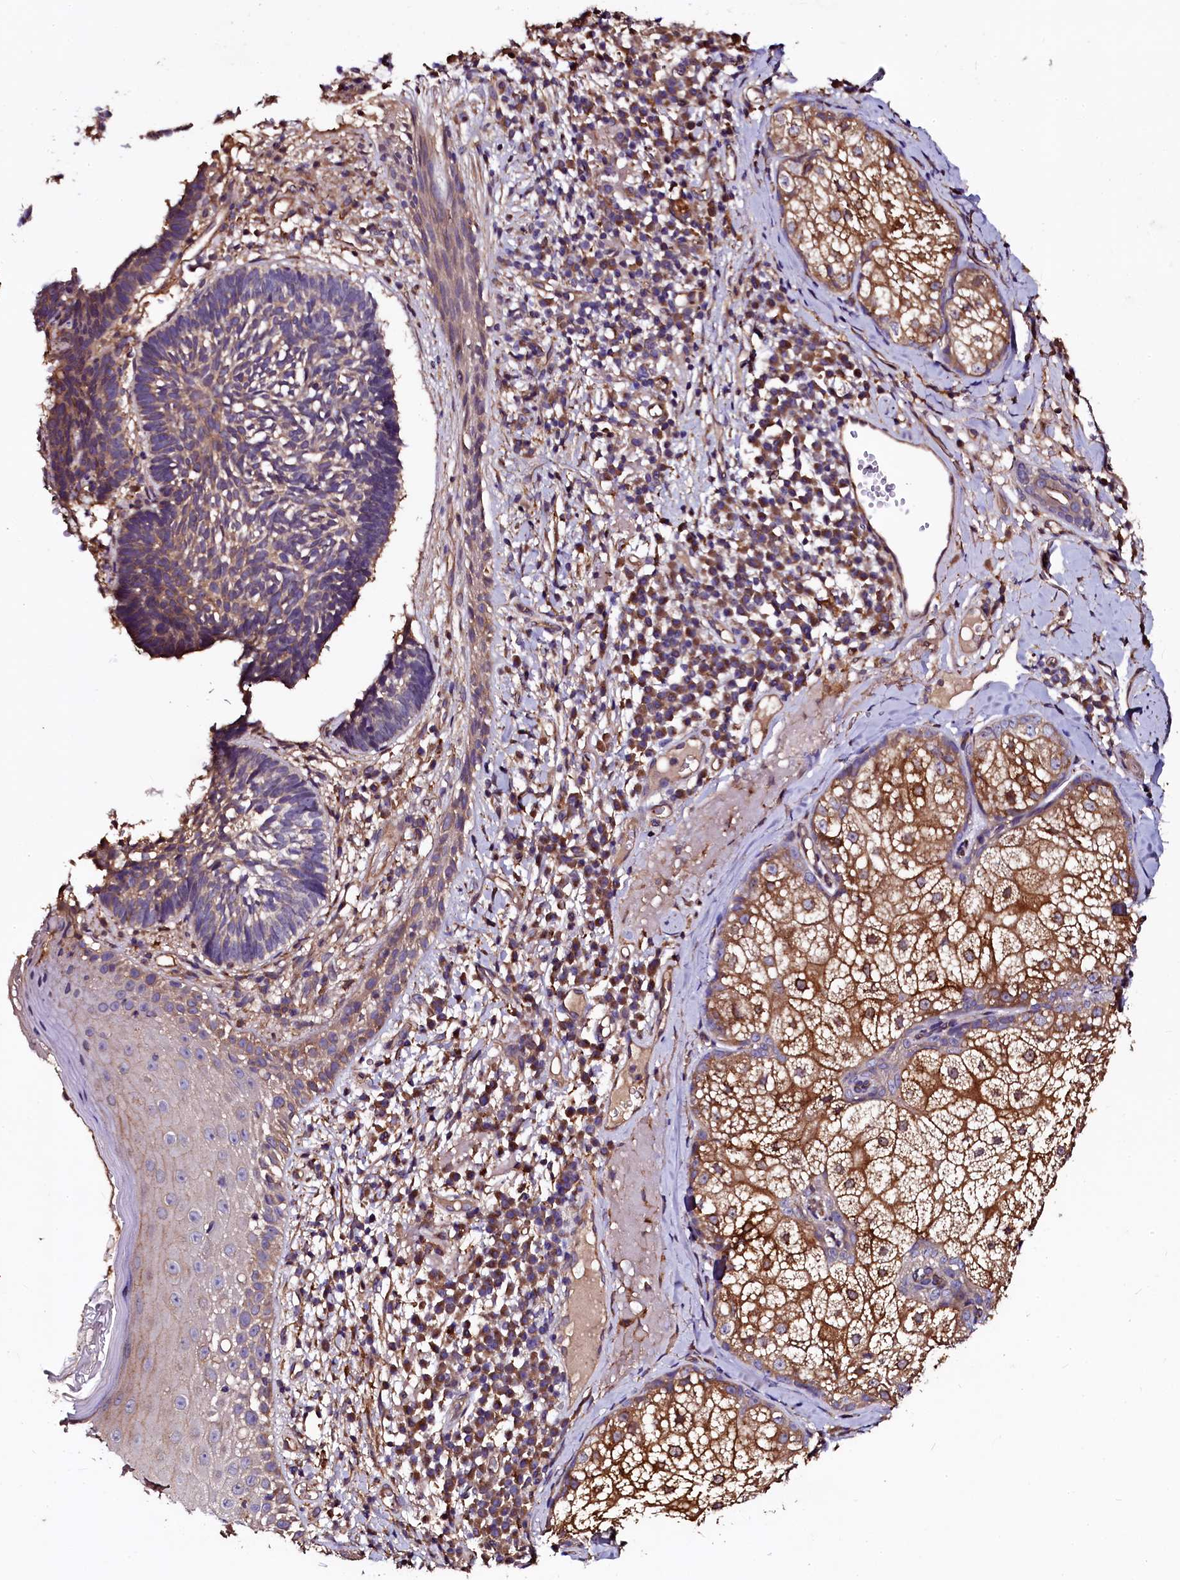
{"staining": {"intensity": "weak", "quantity": "<25%", "location": "cytoplasmic/membranous"}, "tissue": "skin cancer", "cell_type": "Tumor cells", "image_type": "cancer", "snomed": [{"axis": "morphology", "description": "Basal cell carcinoma"}, {"axis": "topography", "description": "Skin"}], "caption": "An image of human basal cell carcinoma (skin) is negative for staining in tumor cells. (Brightfield microscopy of DAB IHC at high magnification).", "gene": "APPL2", "patient": {"sex": "male", "age": 88}}